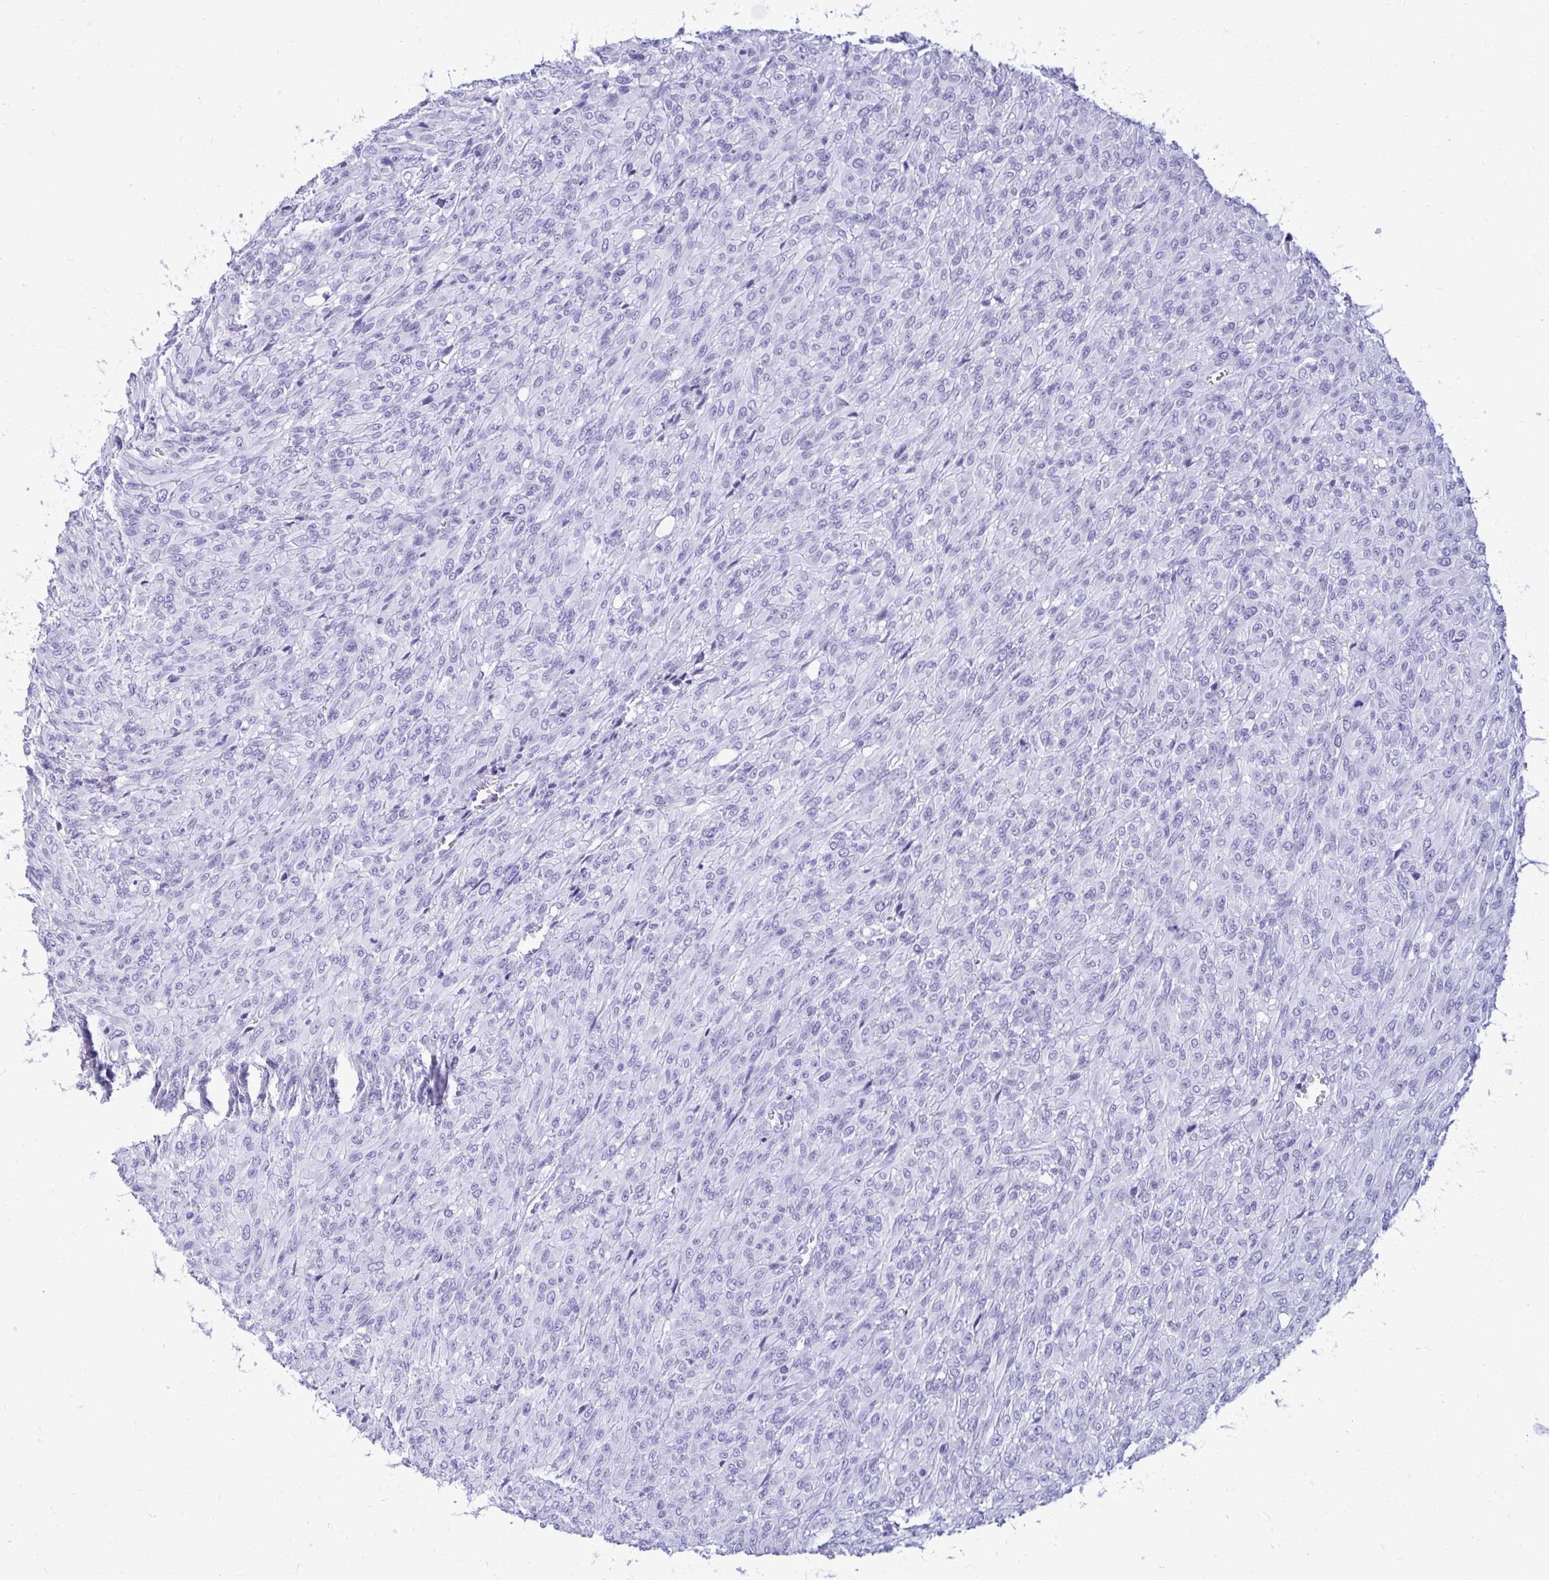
{"staining": {"intensity": "negative", "quantity": "none", "location": "none"}, "tissue": "renal cancer", "cell_type": "Tumor cells", "image_type": "cancer", "snomed": [{"axis": "morphology", "description": "Adenocarcinoma, NOS"}, {"axis": "topography", "description": "Kidney"}], "caption": "Micrograph shows no significant protein staining in tumor cells of renal cancer.", "gene": "OR10R2", "patient": {"sex": "male", "age": 58}}